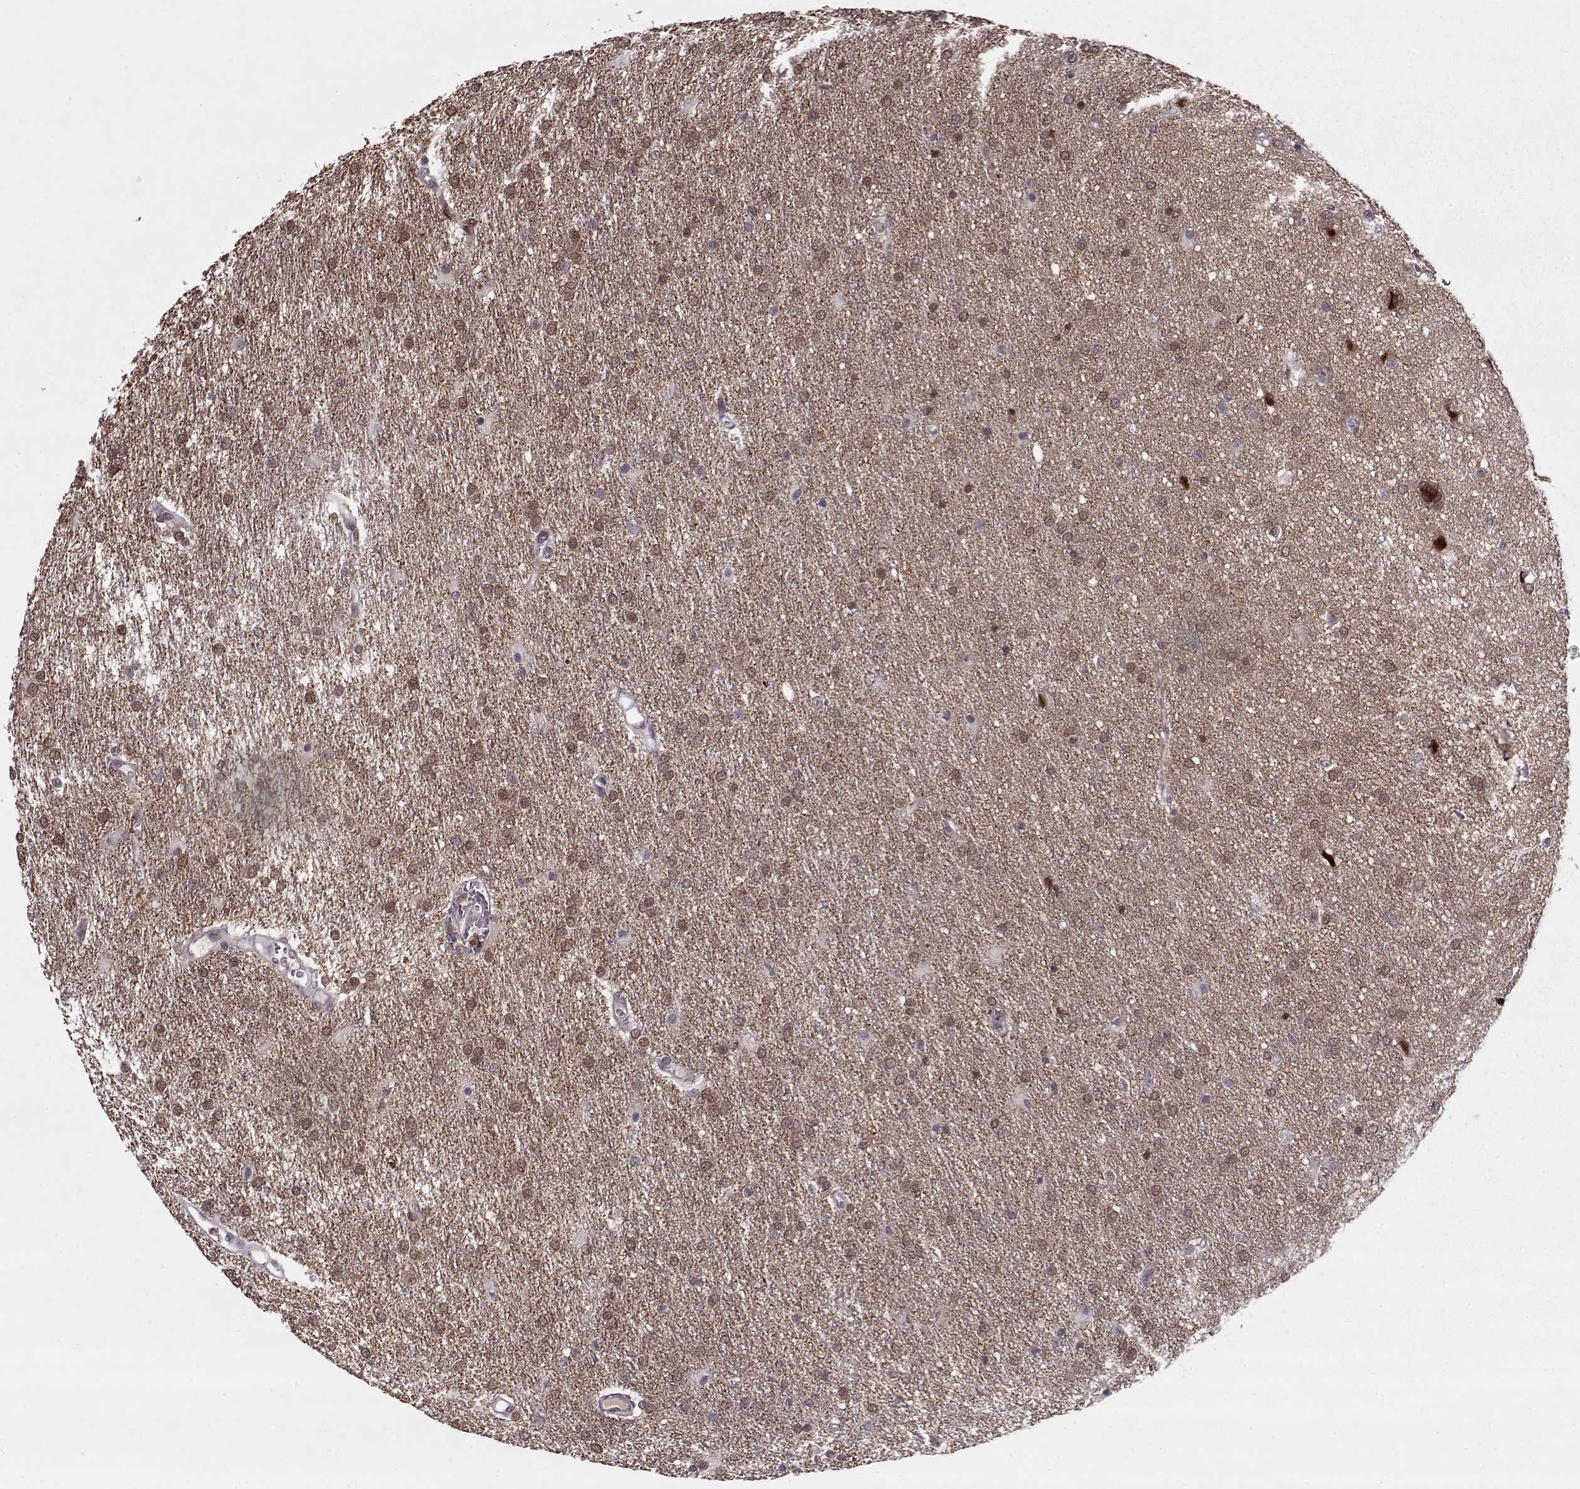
{"staining": {"intensity": "negative", "quantity": "none", "location": "none"}, "tissue": "glioma", "cell_type": "Tumor cells", "image_type": "cancer", "snomed": [{"axis": "morphology", "description": "Glioma, malignant, Low grade"}, {"axis": "topography", "description": "Brain"}], "caption": "This image is of malignant glioma (low-grade) stained with immunohistochemistry to label a protein in brown with the nuclei are counter-stained blue. There is no positivity in tumor cells.", "gene": "DENND4B", "patient": {"sex": "female", "age": 32}}